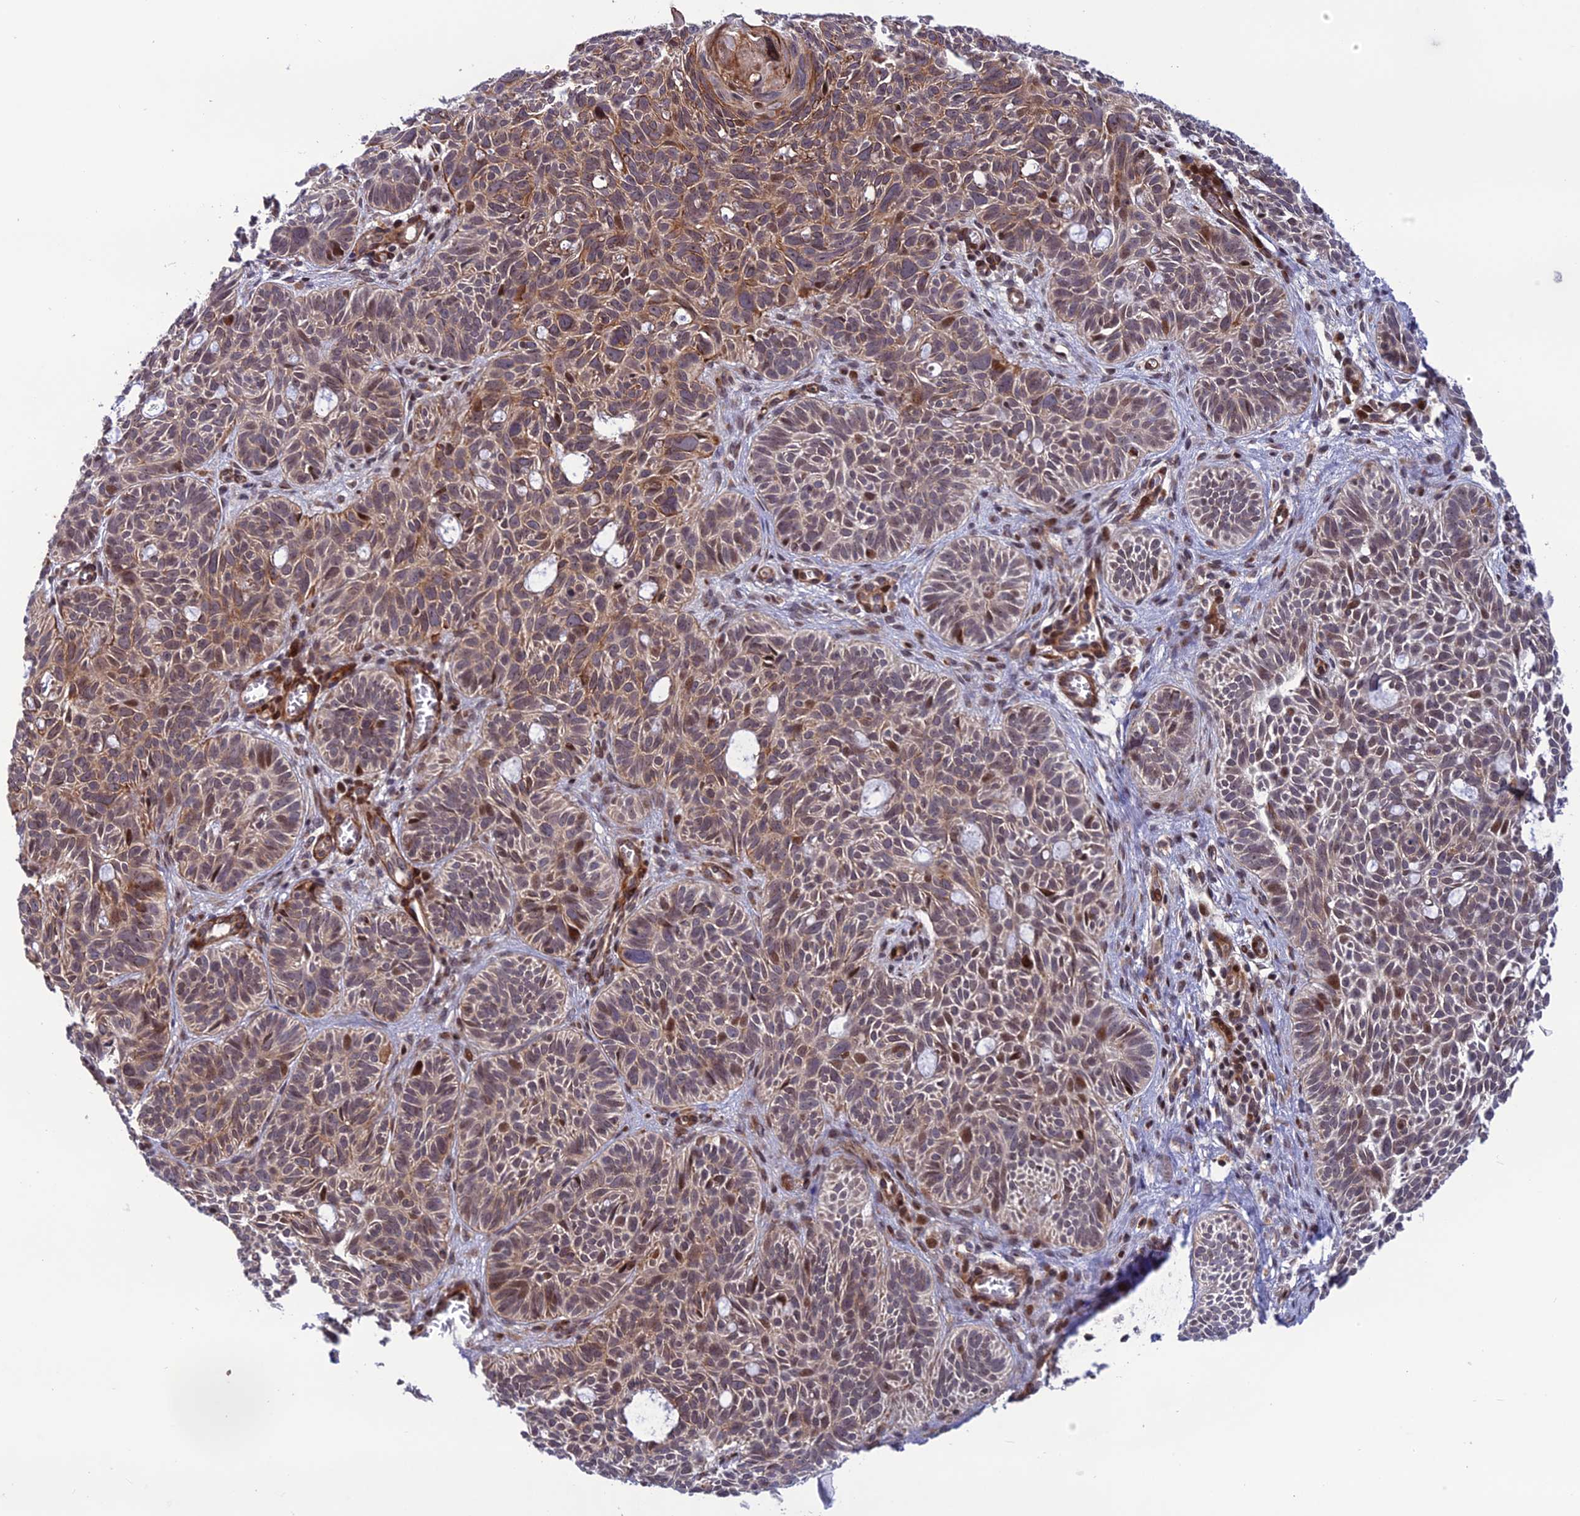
{"staining": {"intensity": "moderate", "quantity": "25%-75%", "location": "cytoplasmic/membranous,nuclear"}, "tissue": "skin cancer", "cell_type": "Tumor cells", "image_type": "cancer", "snomed": [{"axis": "morphology", "description": "Basal cell carcinoma"}, {"axis": "topography", "description": "Skin"}], "caption": "A histopathology image showing moderate cytoplasmic/membranous and nuclear expression in about 25%-75% of tumor cells in skin cancer (basal cell carcinoma), as visualized by brown immunohistochemical staining.", "gene": "SMIM7", "patient": {"sex": "male", "age": 69}}